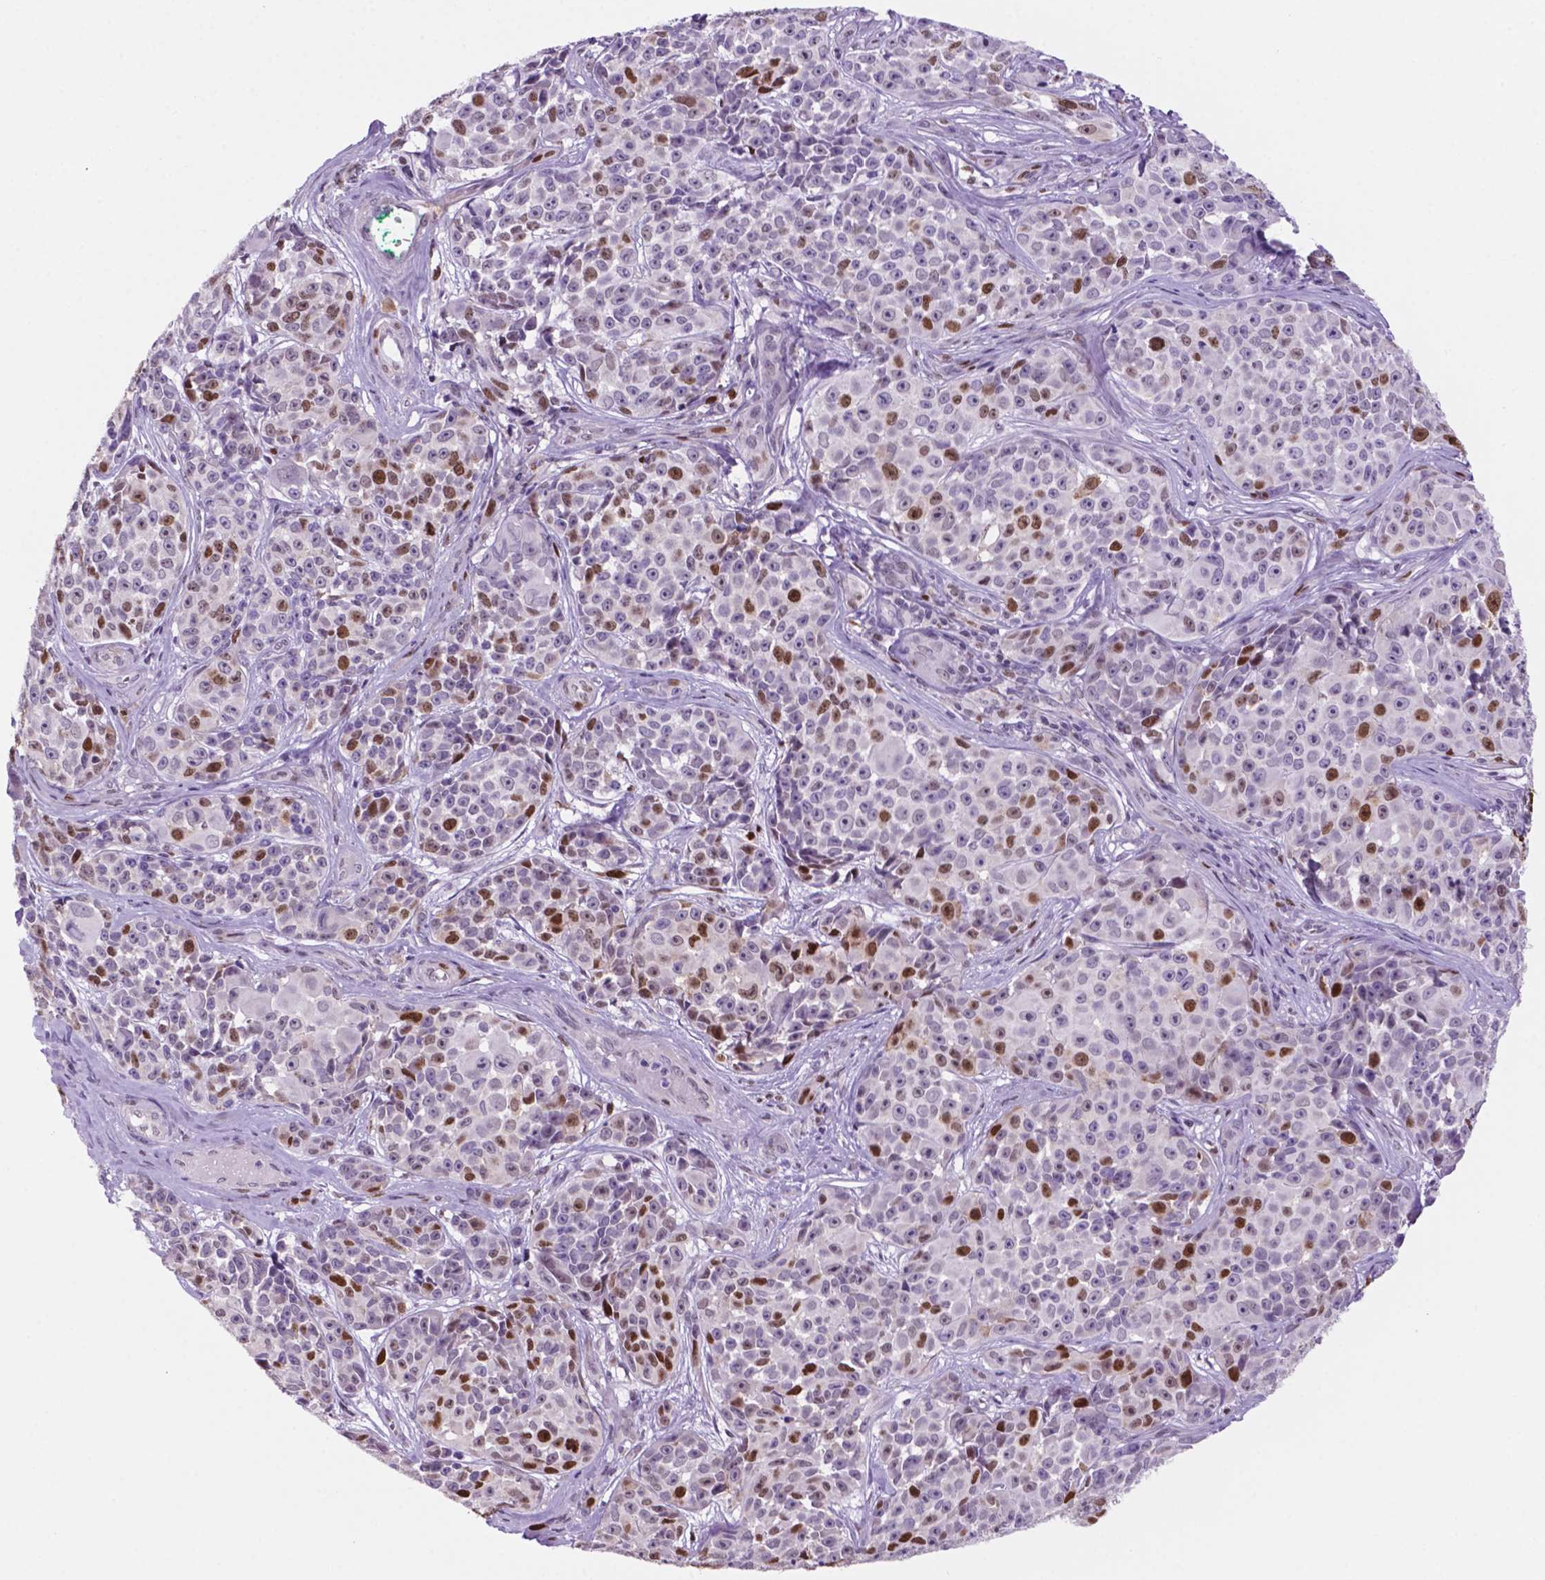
{"staining": {"intensity": "moderate", "quantity": "25%-75%", "location": "nuclear"}, "tissue": "melanoma", "cell_type": "Tumor cells", "image_type": "cancer", "snomed": [{"axis": "morphology", "description": "Malignant melanoma, NOS"}, {"axis": "topography", "description": "Skin"}], "caption": "Immunohistochemical staining of malignant melanoma exhibits medium levels of moderate nuclear protein positivity in about 25%-75% of tumor cells.", "gene": "NCAPH2", "patient": {"sex": "female", "age": 88}}